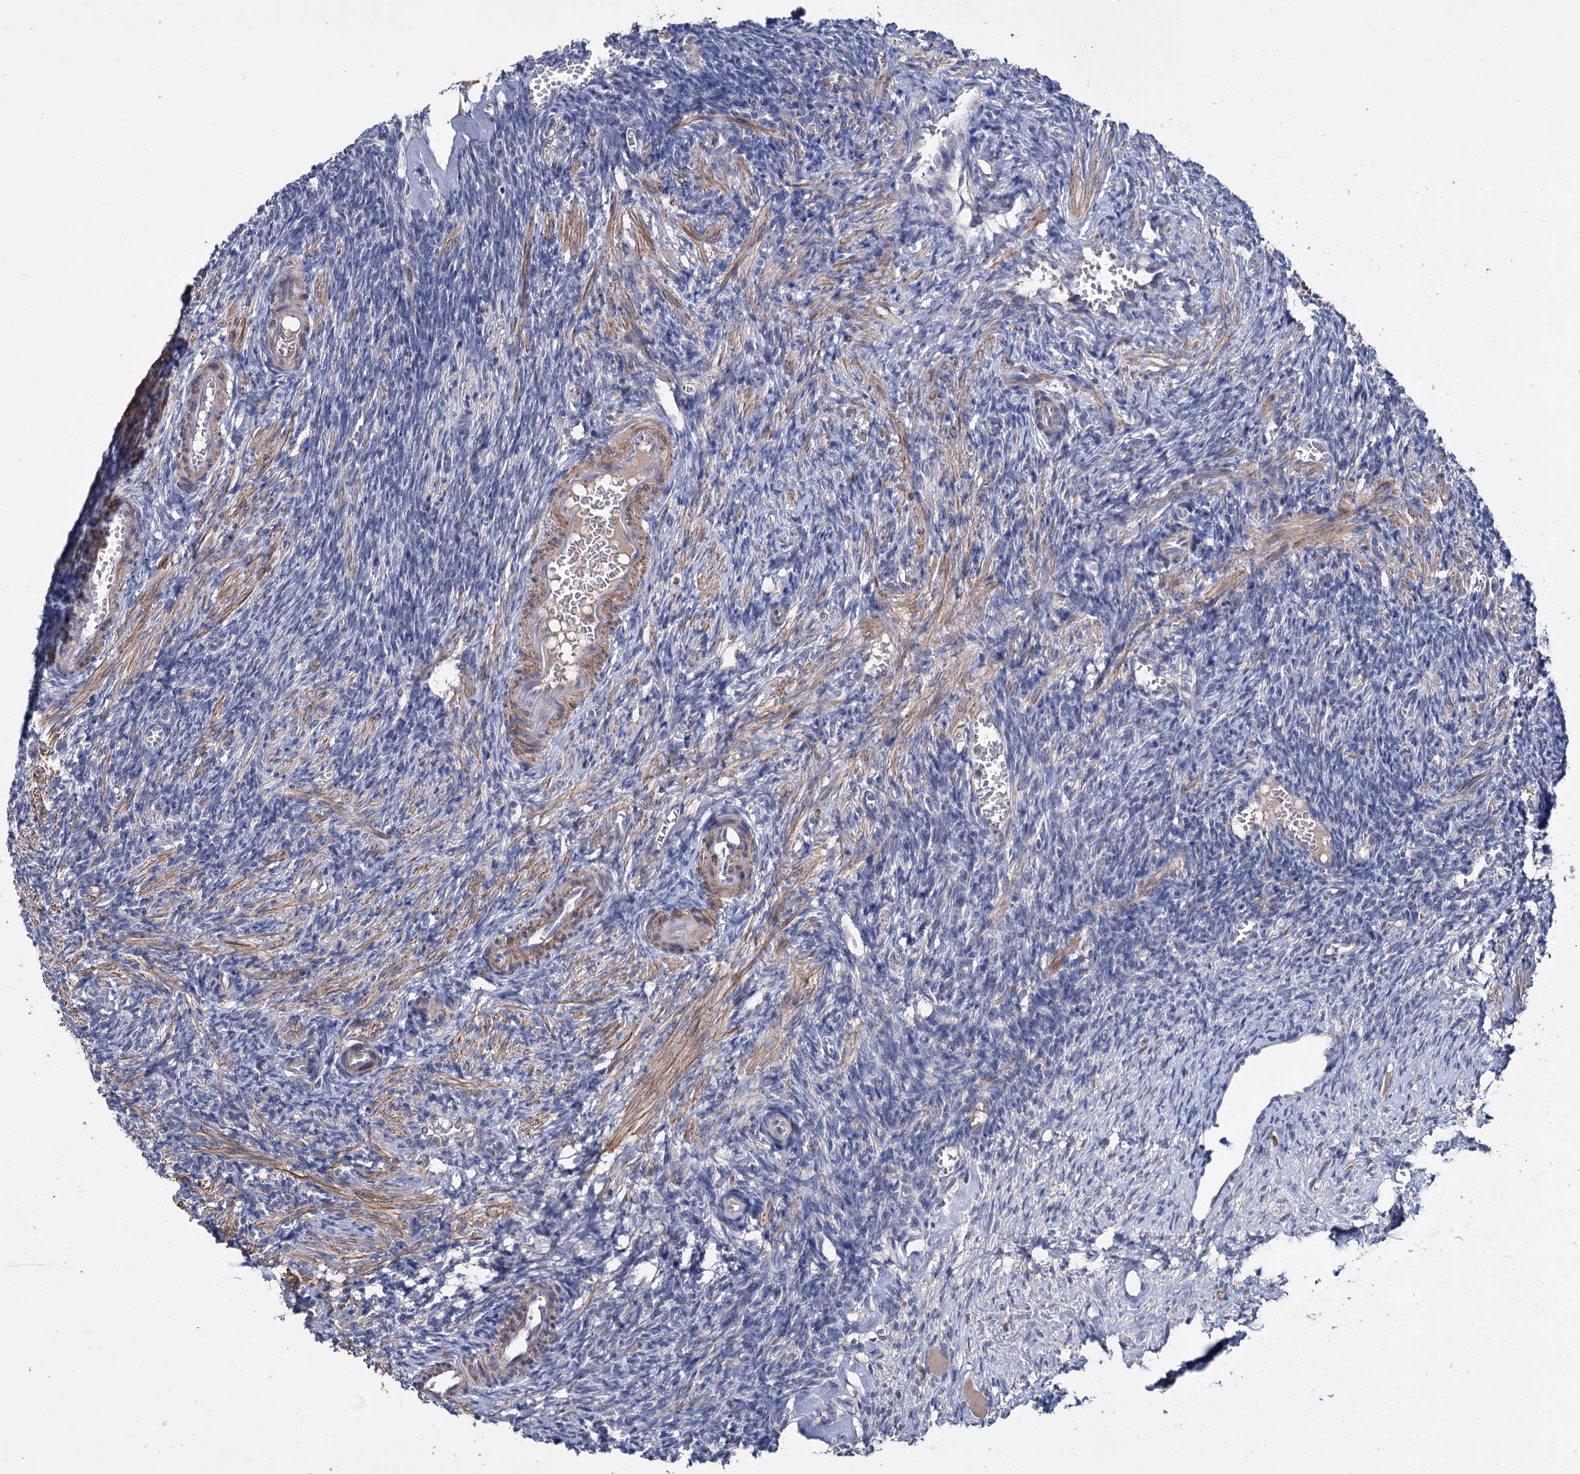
{"staining": {"intensity": "negative", "quantity": "none", "location": "none"}, "tissue": "ovary", "cell_type": "Ovarian stroma cells", "image_type": "normal", "snomed": [{"axis": "morphology", "description": "Normal tissue, NOS"}, {"axis": "topography", "description": "Ovary"}], "caption": "This is an immunohistochemistry (IHC) micrograph of unremarkable ovary. There is no staining in ovarian stroma cells.", "gene": "CLPB", "patient": {"sex": "female", "age": 27}}